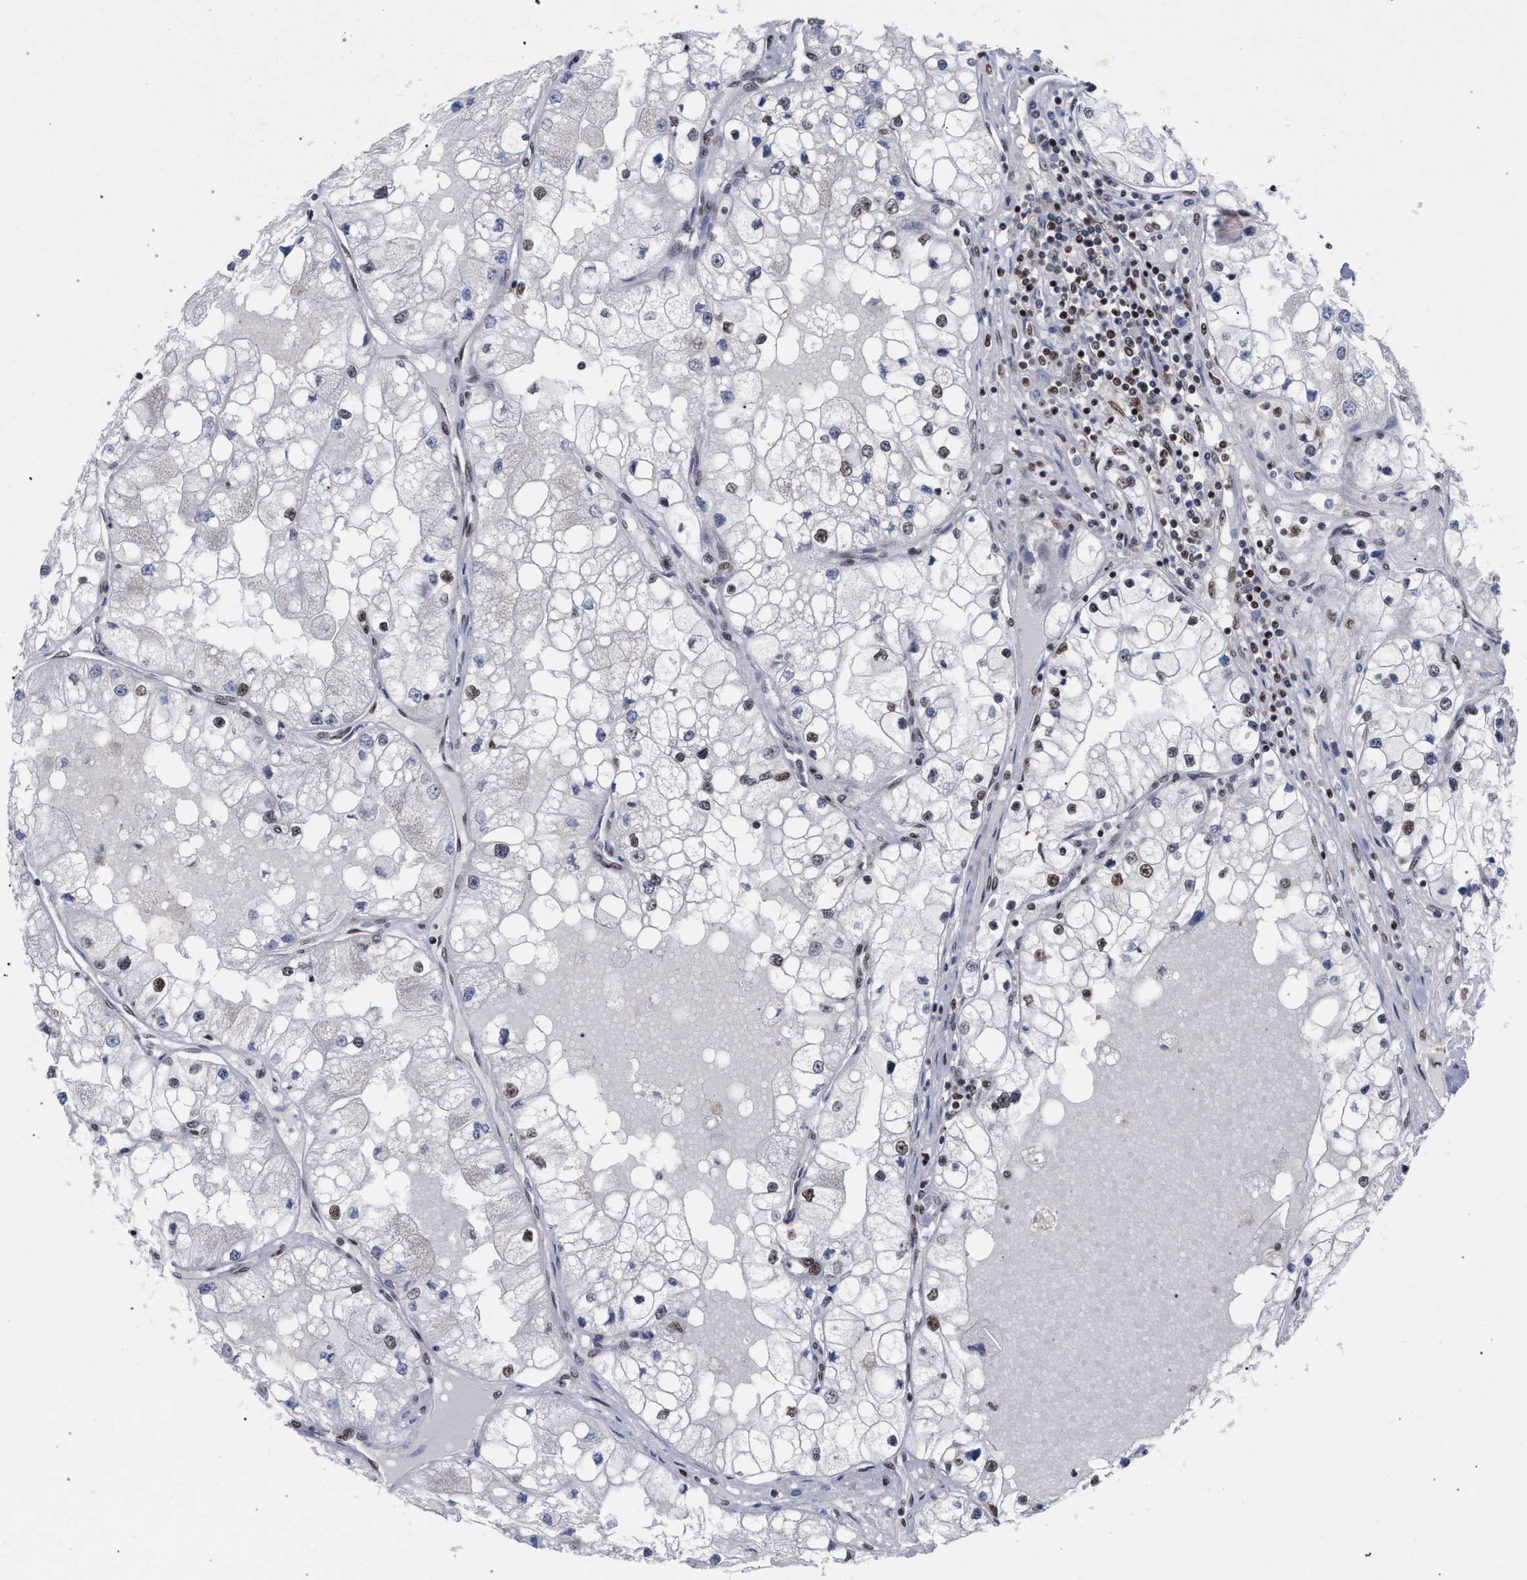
{"staining": {"intensity": "weak", "quantity": "<25%", "location": "nuclear"}, "tissue": "renal cancer", "cell_type": "Tumor cells", "image_type": "cancer", "snomed": [{"axis": "morphology", "description": "Adenocarcinoma, NOS"}, {"axis": "topography", "description": "Kidney"}], "caption": "IHC of human renal cancer (adenocarcinoma) reveals no positivity in tumor cells. Nuclei are stained in blue.", "gene": "SCAF4", "patient": {"sex": "male", "age": 68}}